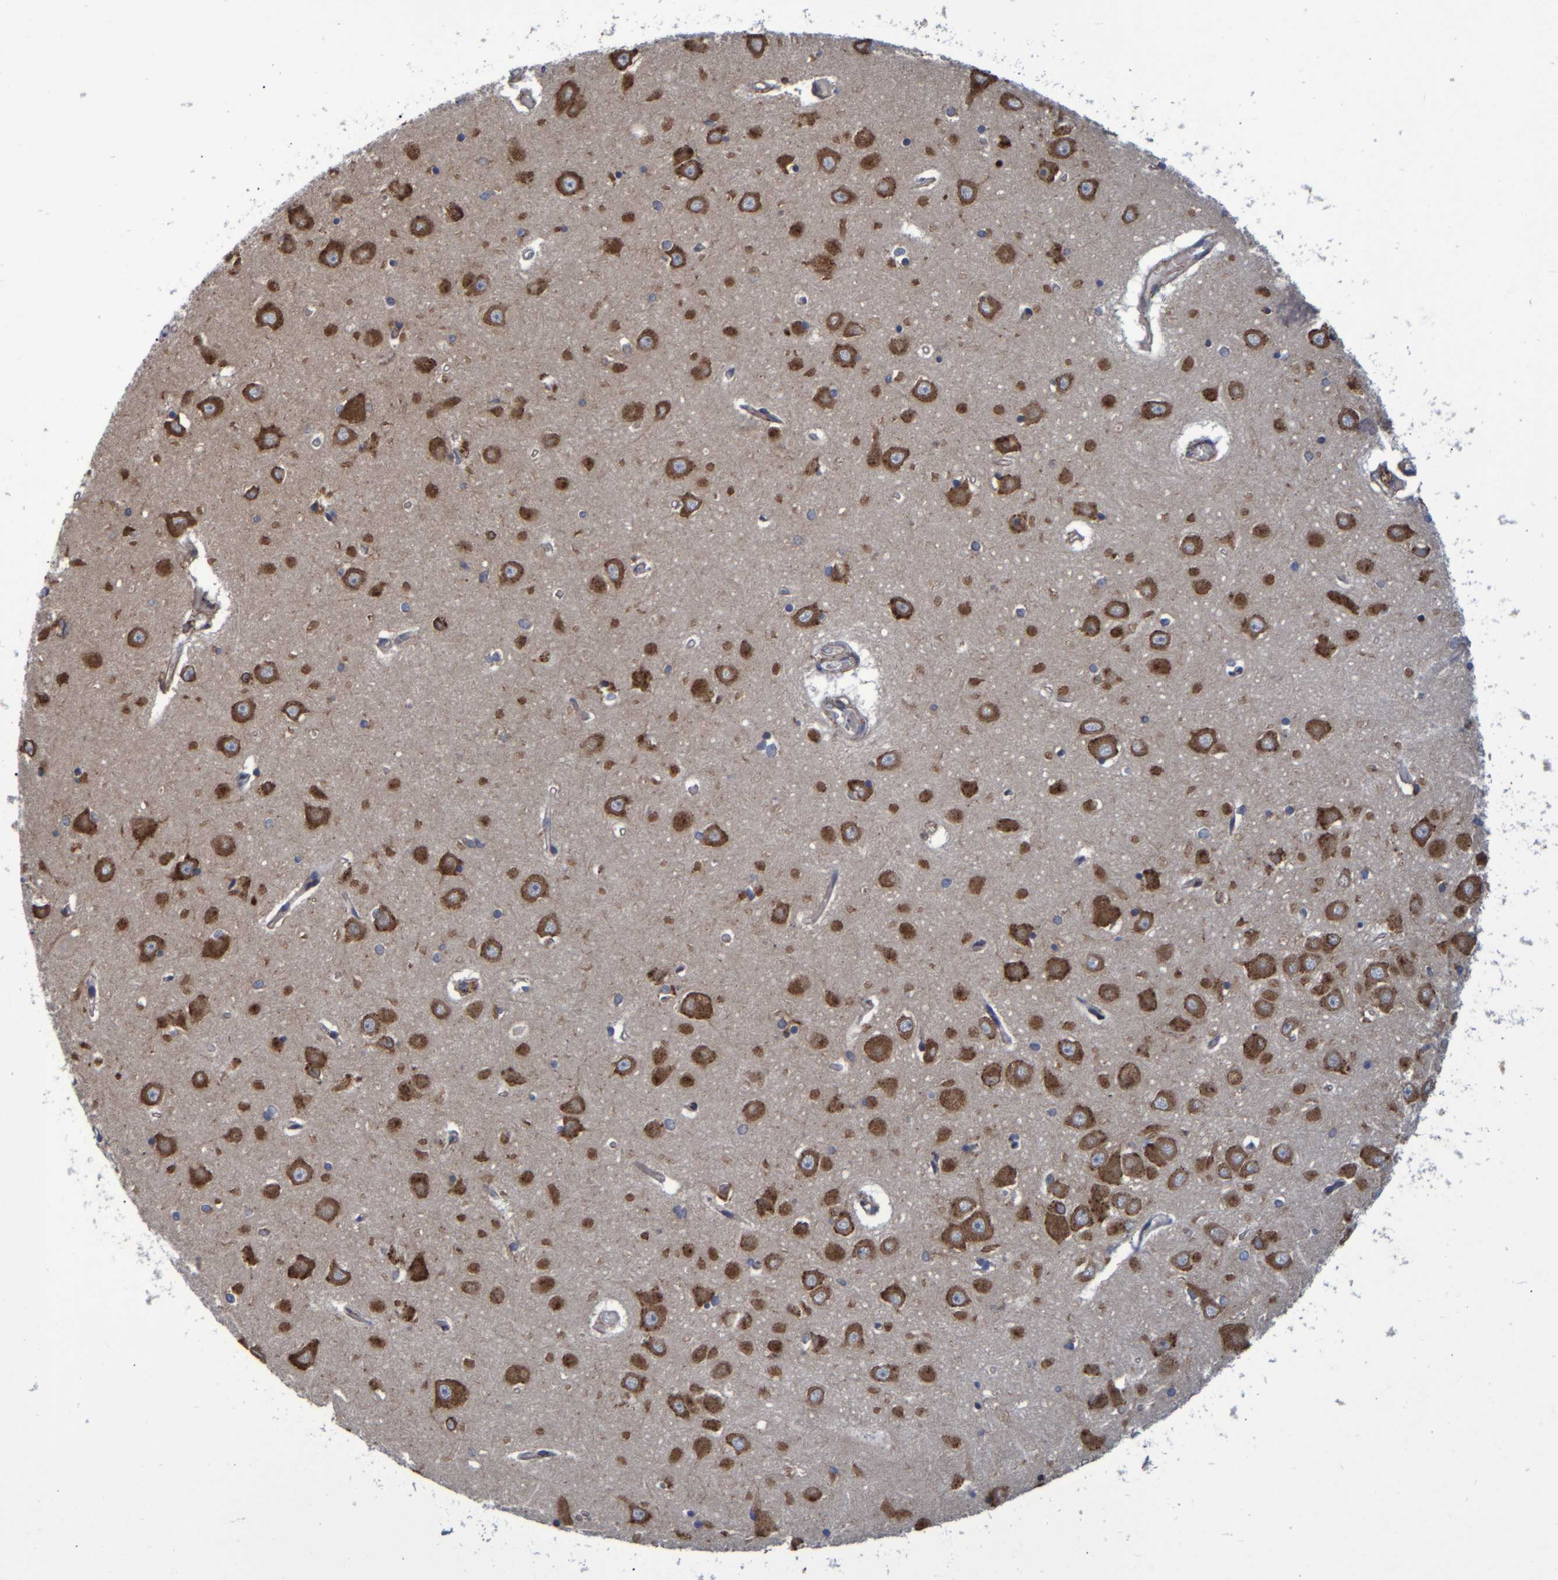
{"staining": {"intensity": "strong", "quantity": "<25%", "location": "cytoplasmic/membranous"}, "tissue": "hippocampus", "cell_type": "Glial cells", "image_type": "normal", "snomed": [{"axis": "morphology", "description": "Normal tissue, NOS"}, {"axis": "topography", "description": "Hippocampus"}], "caption": "IHC image of unremarkable hippocampus: human hippocampus stained using immunohistochemistry exhibits medium levels of strong protein expression localized specifically in the cytoplasmic/membranous of glial cells, appearing as a cytoplasmic/membranous brown color.", "gene": "SPAG5", "patient": {"sex": "male", "age": 70}}